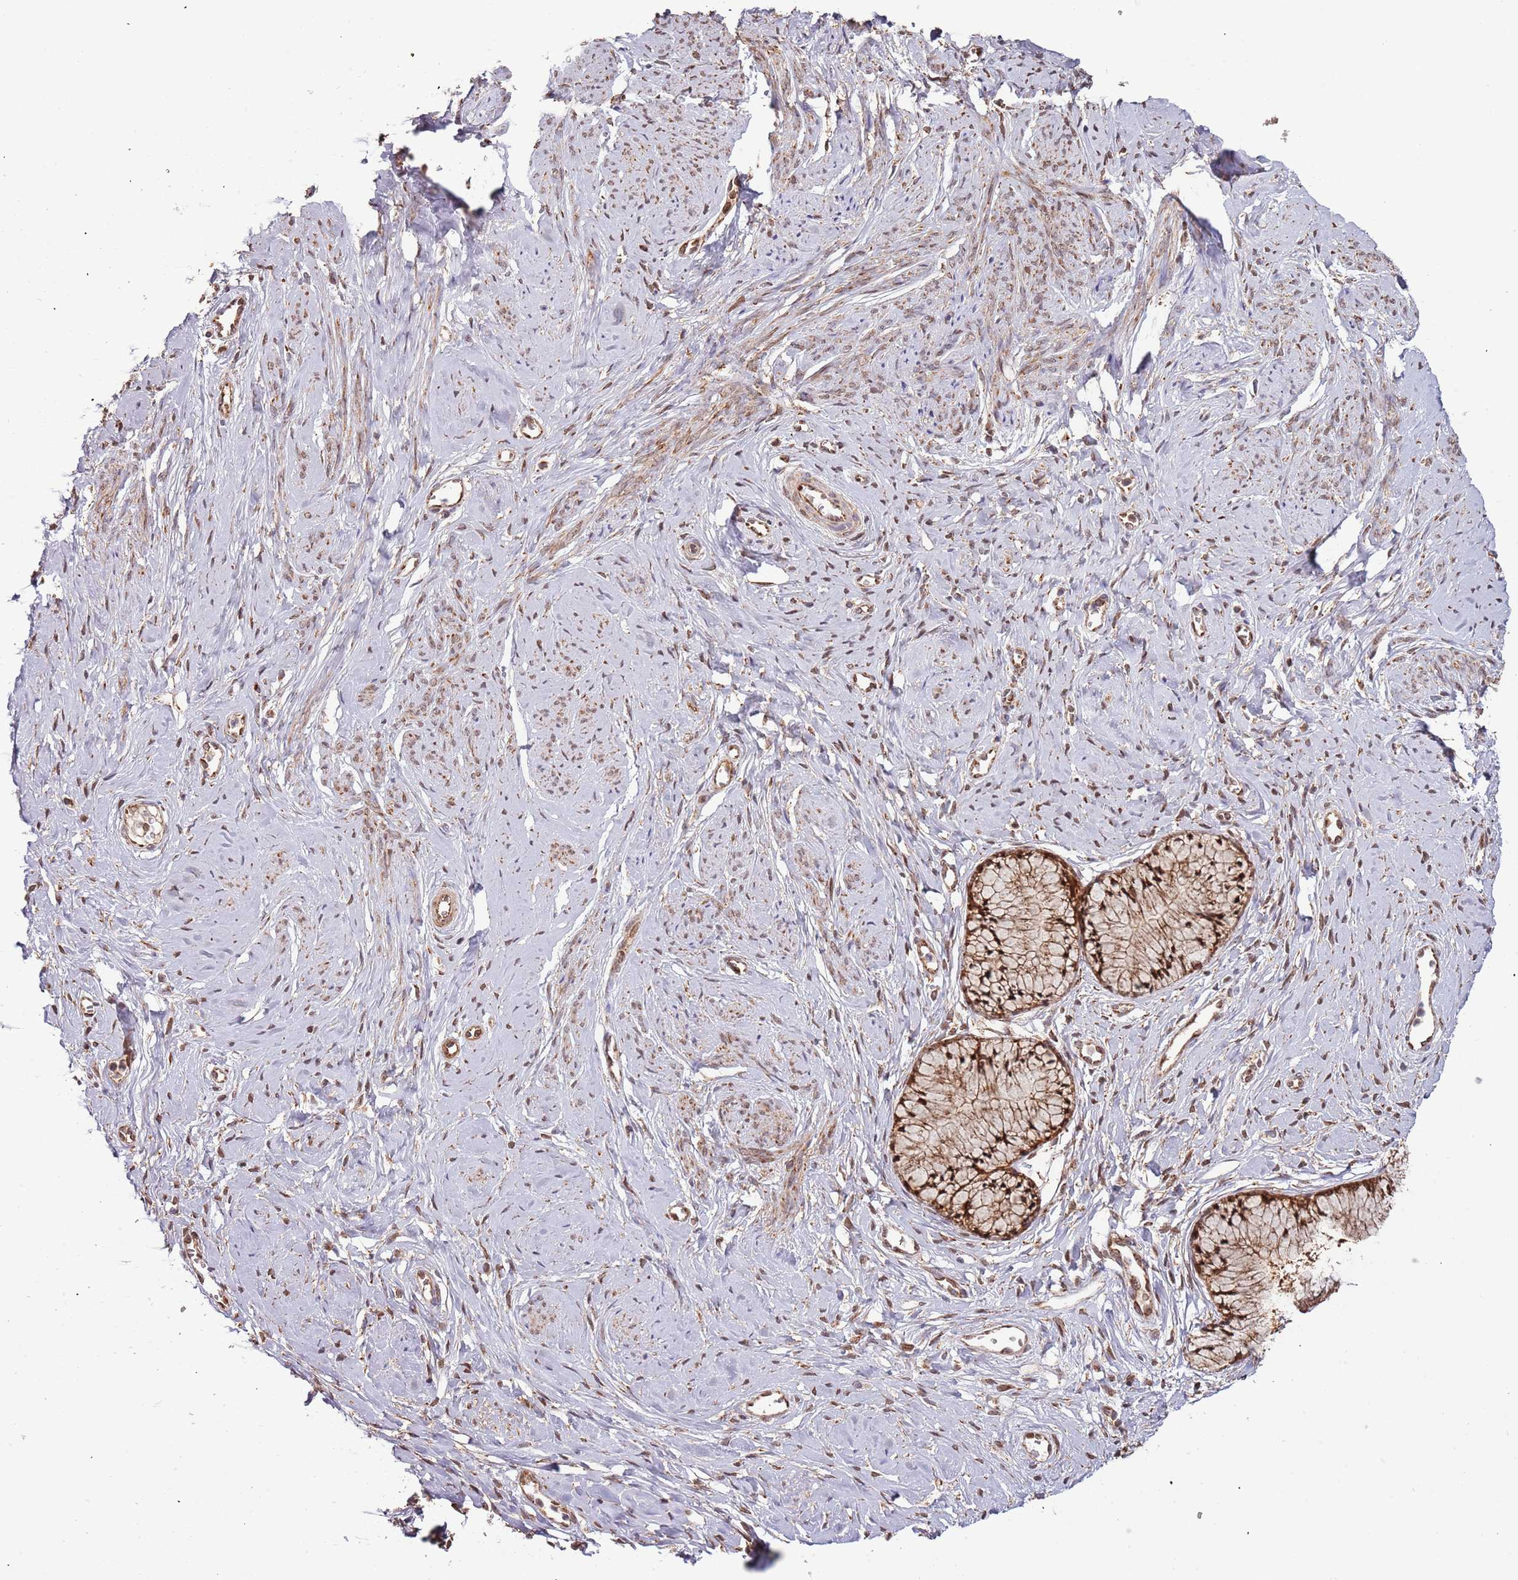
{"staining": {"intensity": "strong", "quantity": ">75%", "location": "cytoplasmic/membranous,nuclear"}, "tissue": "cervix", "cell_type": "Glandular cells", "image_type": "normal", "snomed": [{"axis": "morphology", "description": "Normal tissue, NOS"}, {"axis": "topography", "description": "Cervix"}], "caption": "A high amount of strong cytoplasmic/membranous,nuclear expression is present in approximately >75% of glandular cells in benign cervix. The staining is performed using DAB brown chromogen to label protein expression. The nuclei are counter-stained blue using hematoxylin.", "gene": "IL17RD", "patient": {"sex": "female", "age": 42}}